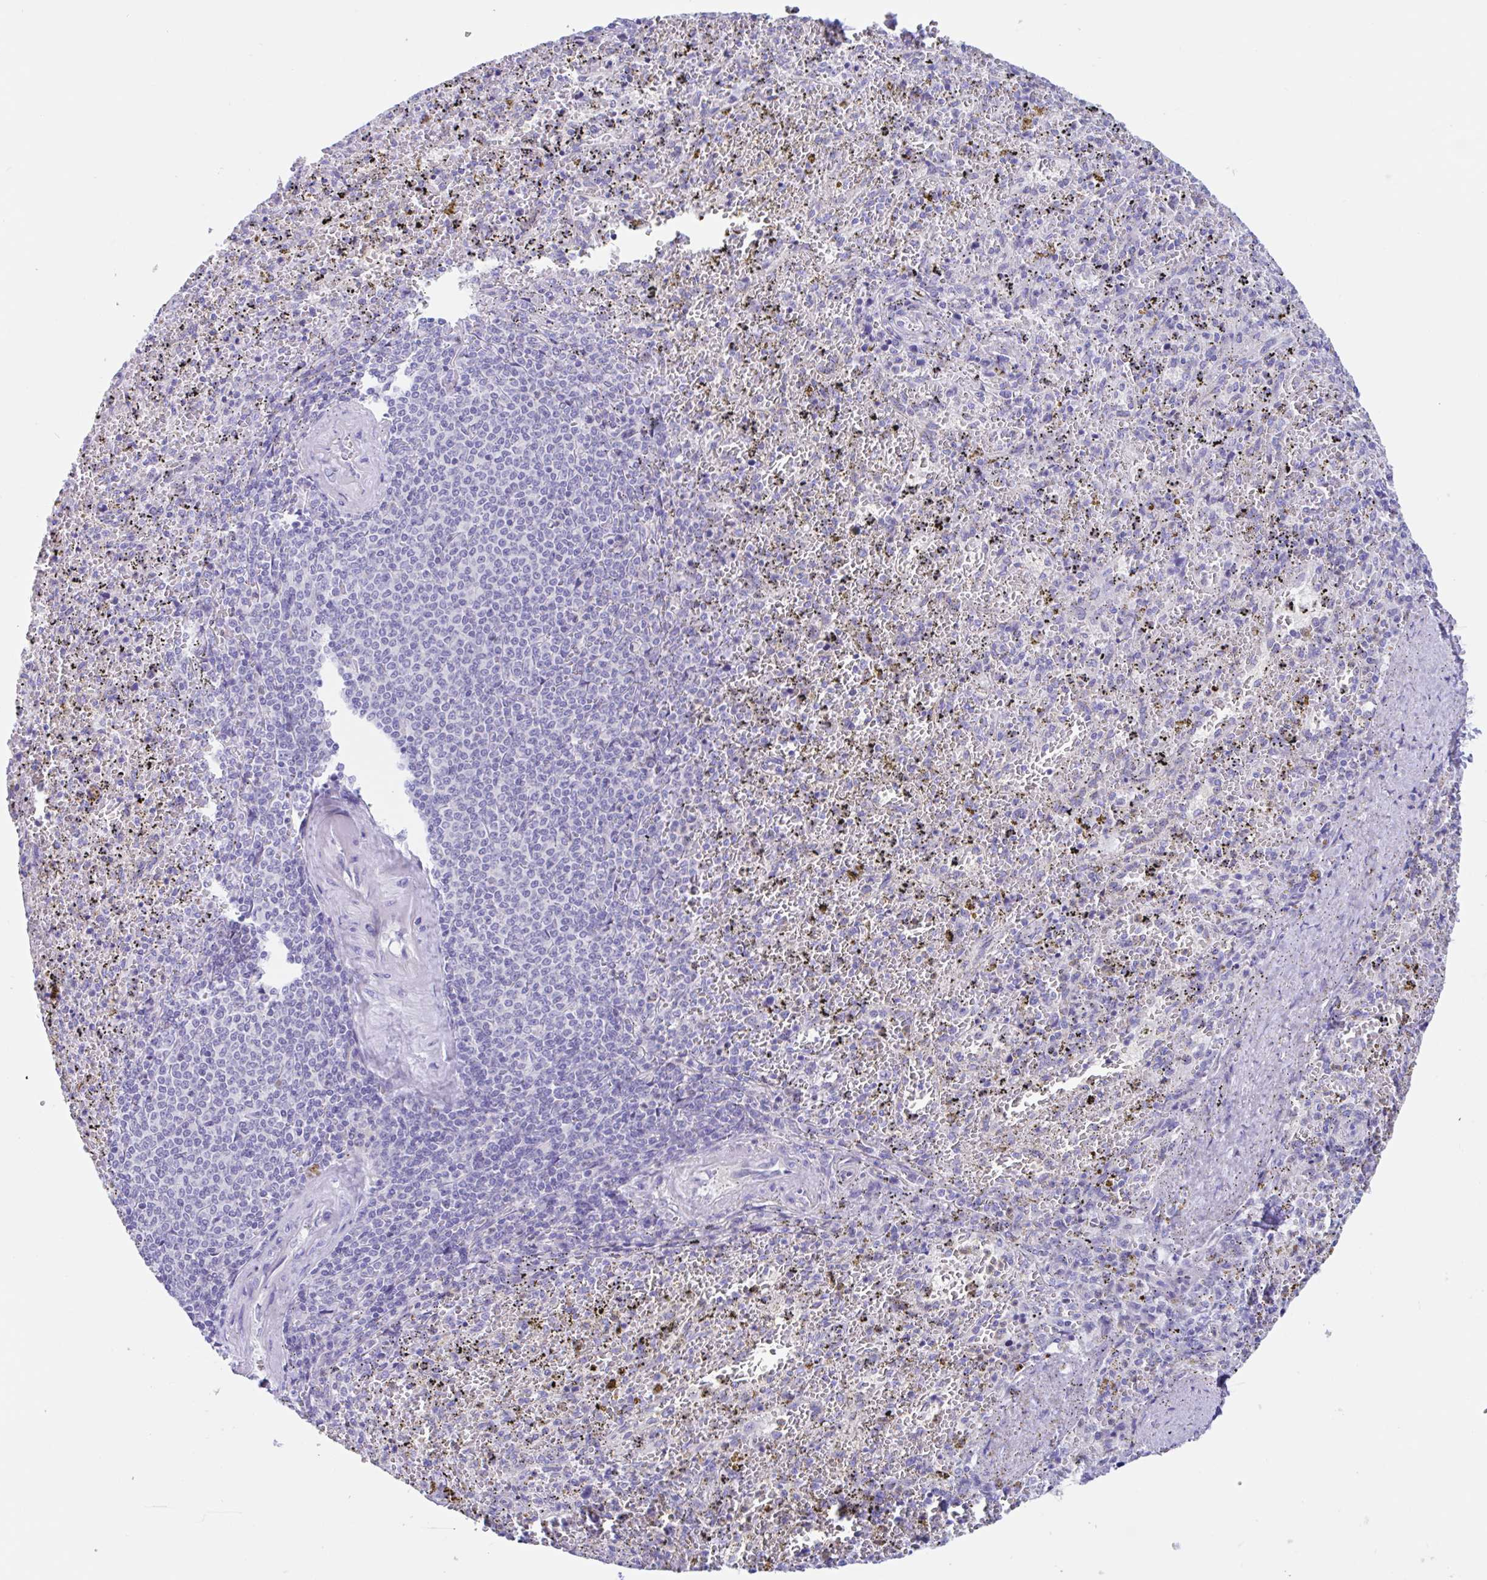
{"staining": {"intensity": "negative", "quantity": "none", "location": "none"}, "tissue": "spleen", "cell_type": "Cells in red pulp", "image_type": "normal", "snomed": [{"axis": "morphology", "description": "Normal tissue, NOS"}, {"axis": "topography", "description": "Spleen"}], "caption": "Immunohistochemistry histopathology image of unremarkable spleen: human spleen stained with DAB (3,3'-diaminobenzidine) displays no significant protein staining in cells in red pulp.", "gene": "OR6N2", "patient": {"sex": "female", "age": 50}}